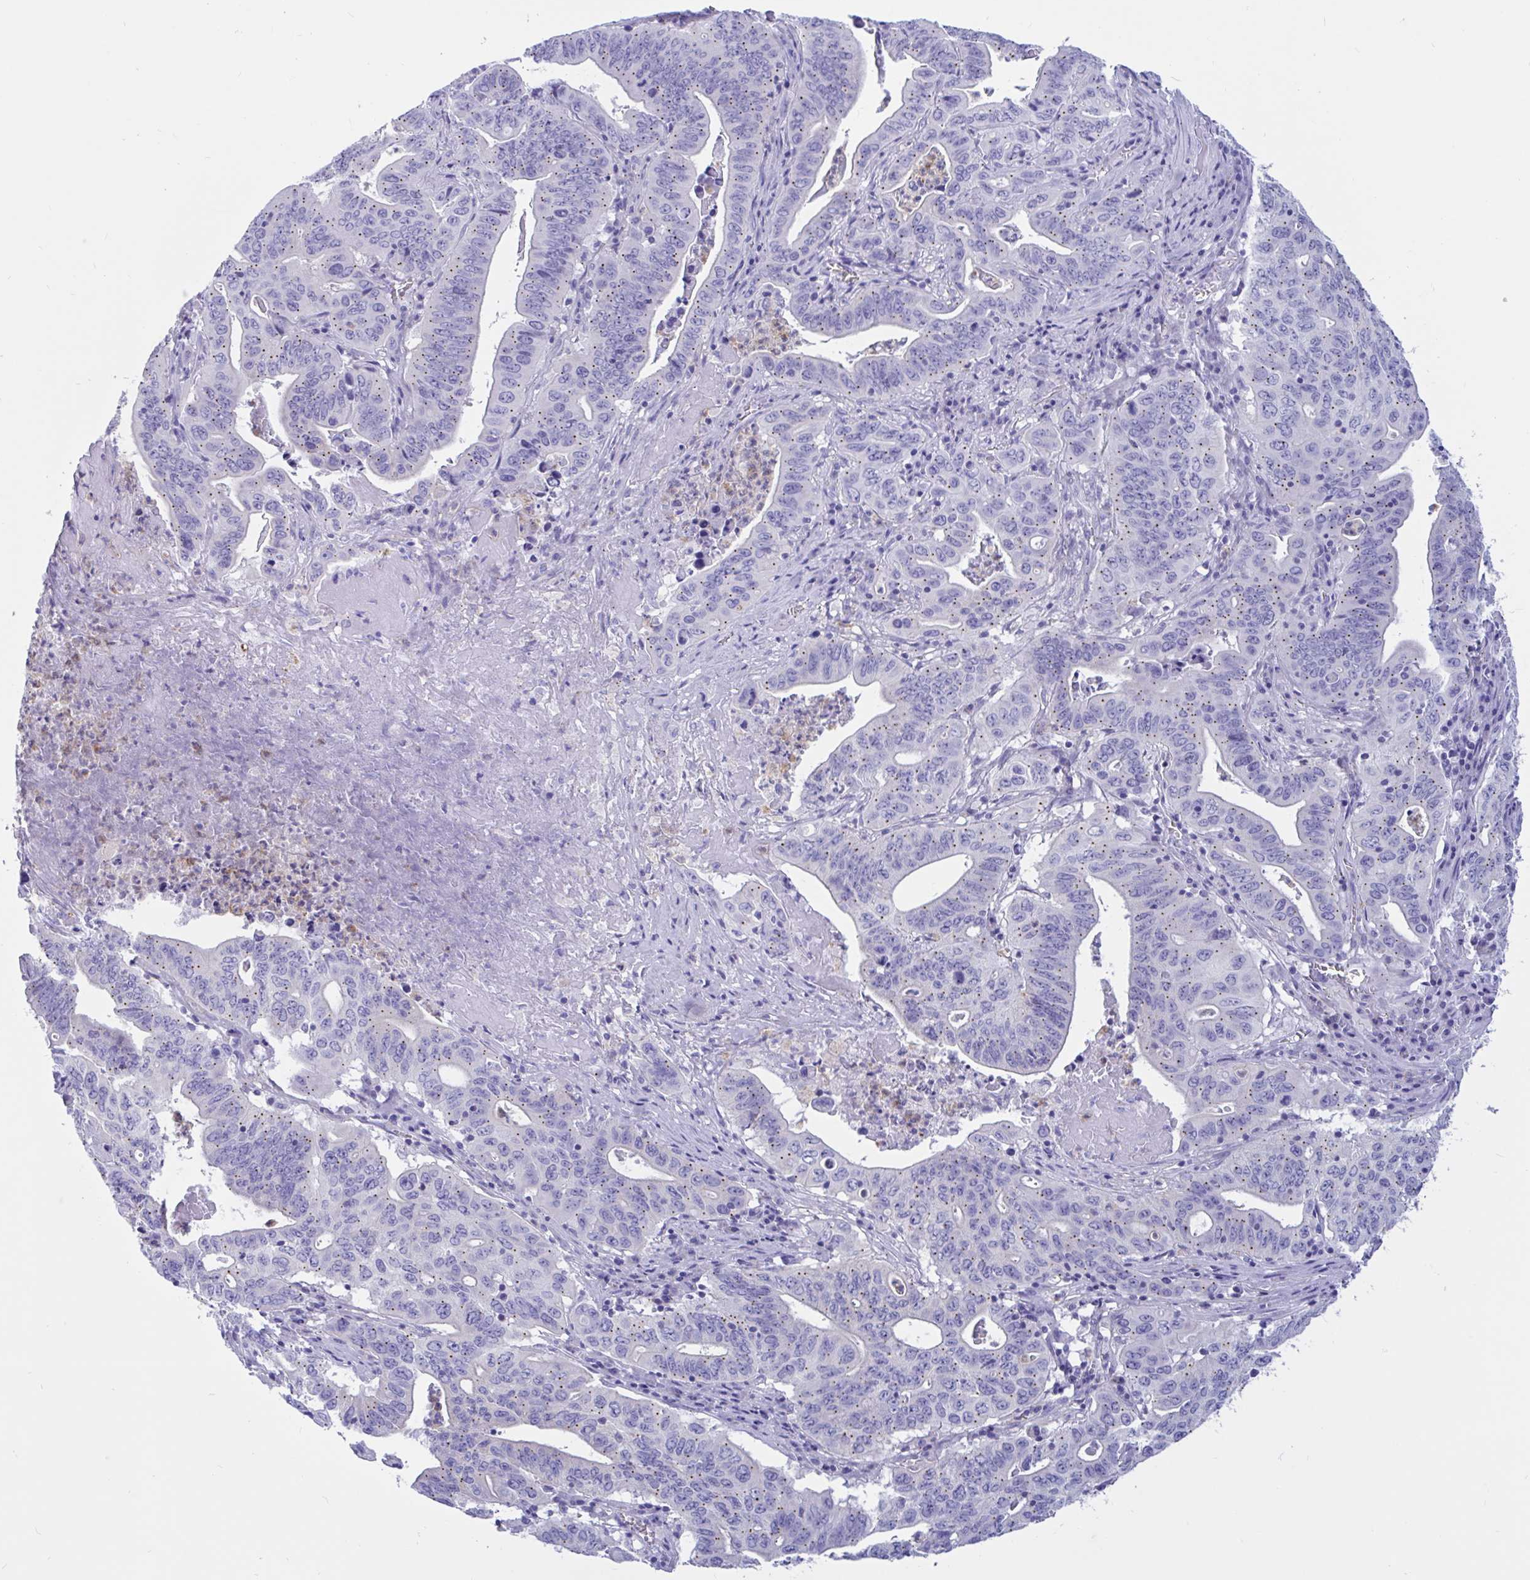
{"staining": {"intensity": "weak", "quantity": "25%-75%", "location": "cytoplasmic/membranous"}, "tissue": "lung cancer", "cell_type": "Tumor cells", "image_type": "cancer", "snomed": [{"axis": "morphology", "description": "Adenocarcinoma, NOS"}, {"axis": "topography", "description": "Lung"}], "caption": "Human adenocarcinoma (lung) stained with a protein marker shows weak staining in tumor cells.", "gene": "RNASE3", "patient": {"sex": "female", "age": 60}}